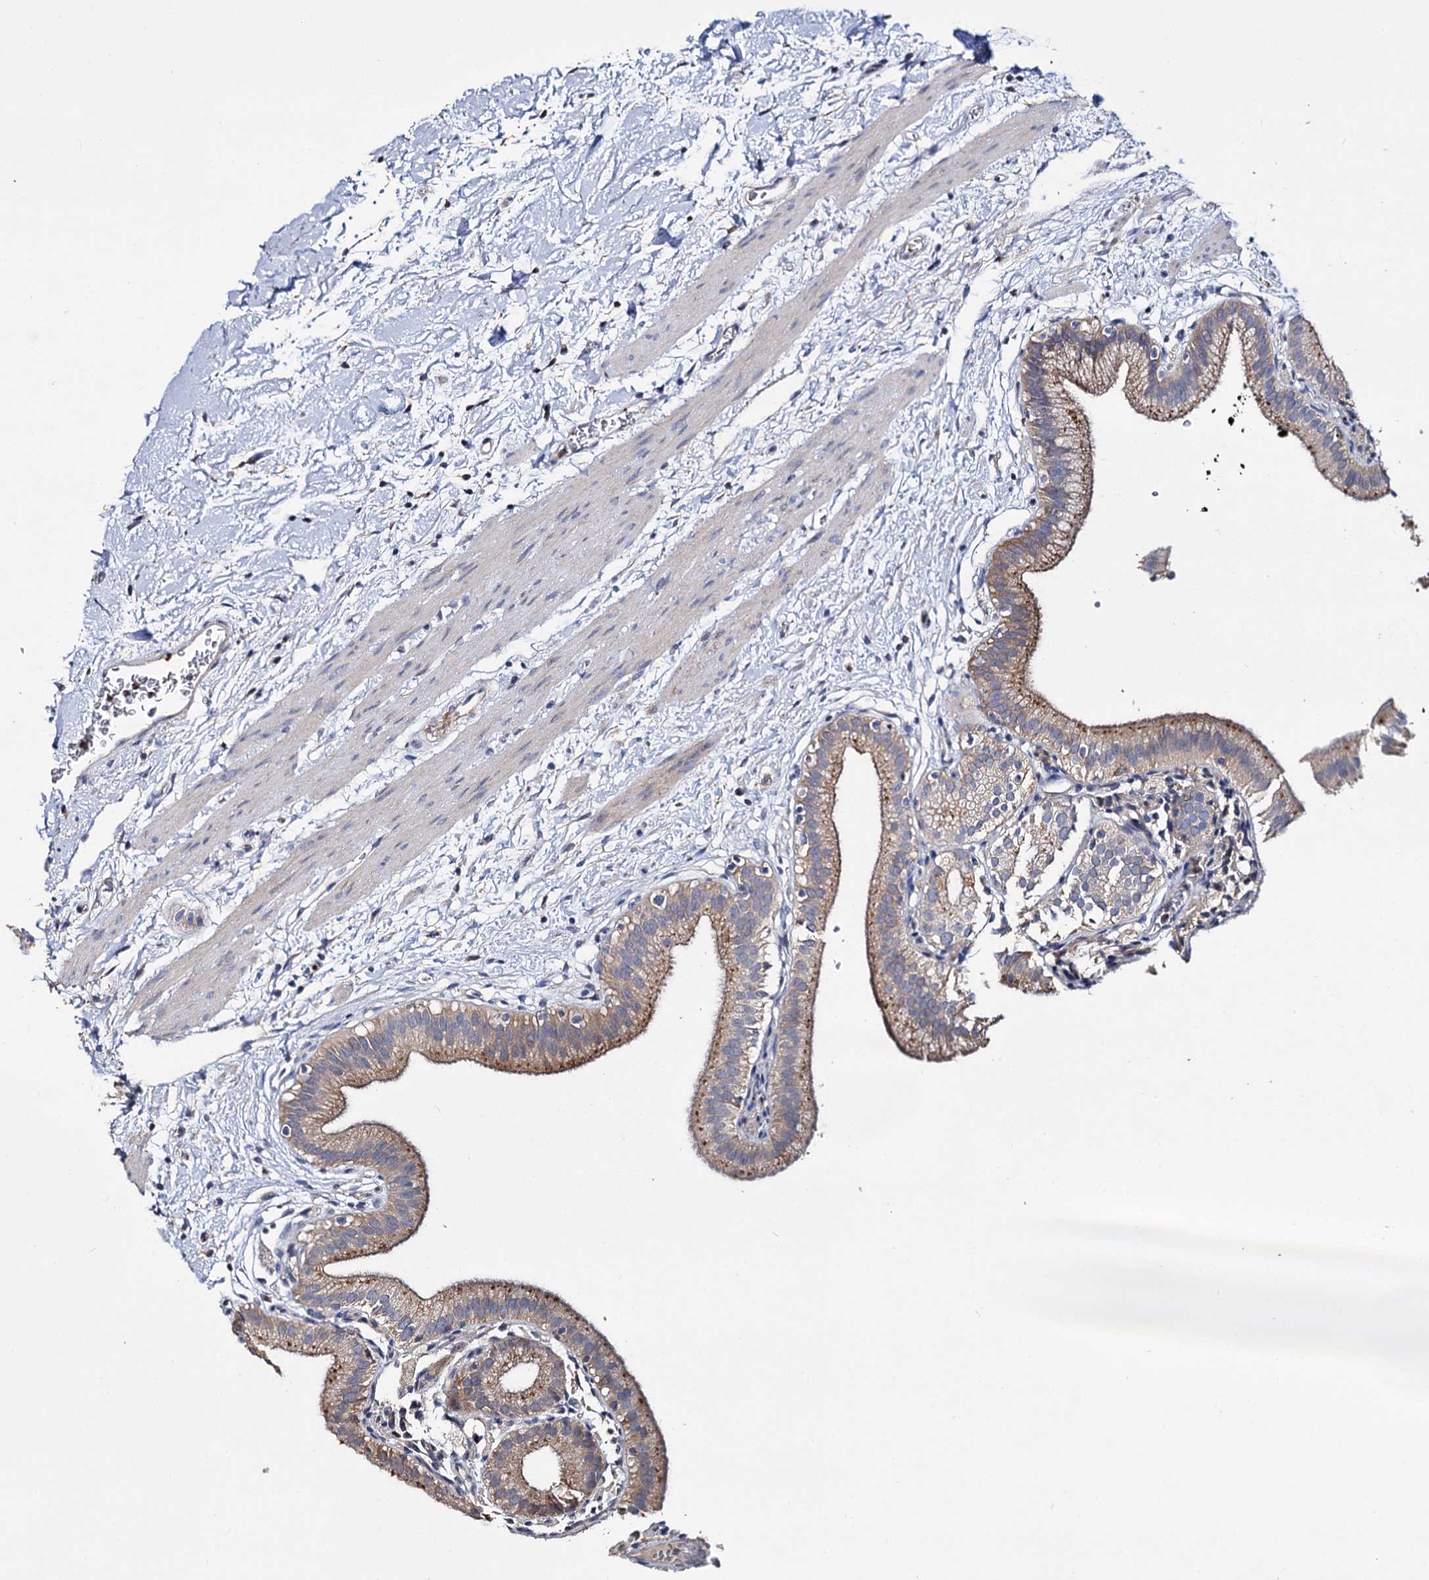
{"staining": {"intensity": "moderate", "quantity": ">75%", "location": "cytoplasmic/membranous"}, "tissue": "gallbladder", "cell_type": "Glandular cells", "image_type": "normal", "snomed": [{"axis": "morphology", "description": "Normal tissue, NOS"}, {"axis": "topography", "description": "Gallbladder"}], "caption": "The photomicrograph demonstrates immunohistochemical staining of normal gallbladder. There is moderate cytoplasmic/membranous positivity is identified in approximately >75% of glandular cells.", "gene": "DNAH6", "patient": {"sex": "male", "age": 55}}